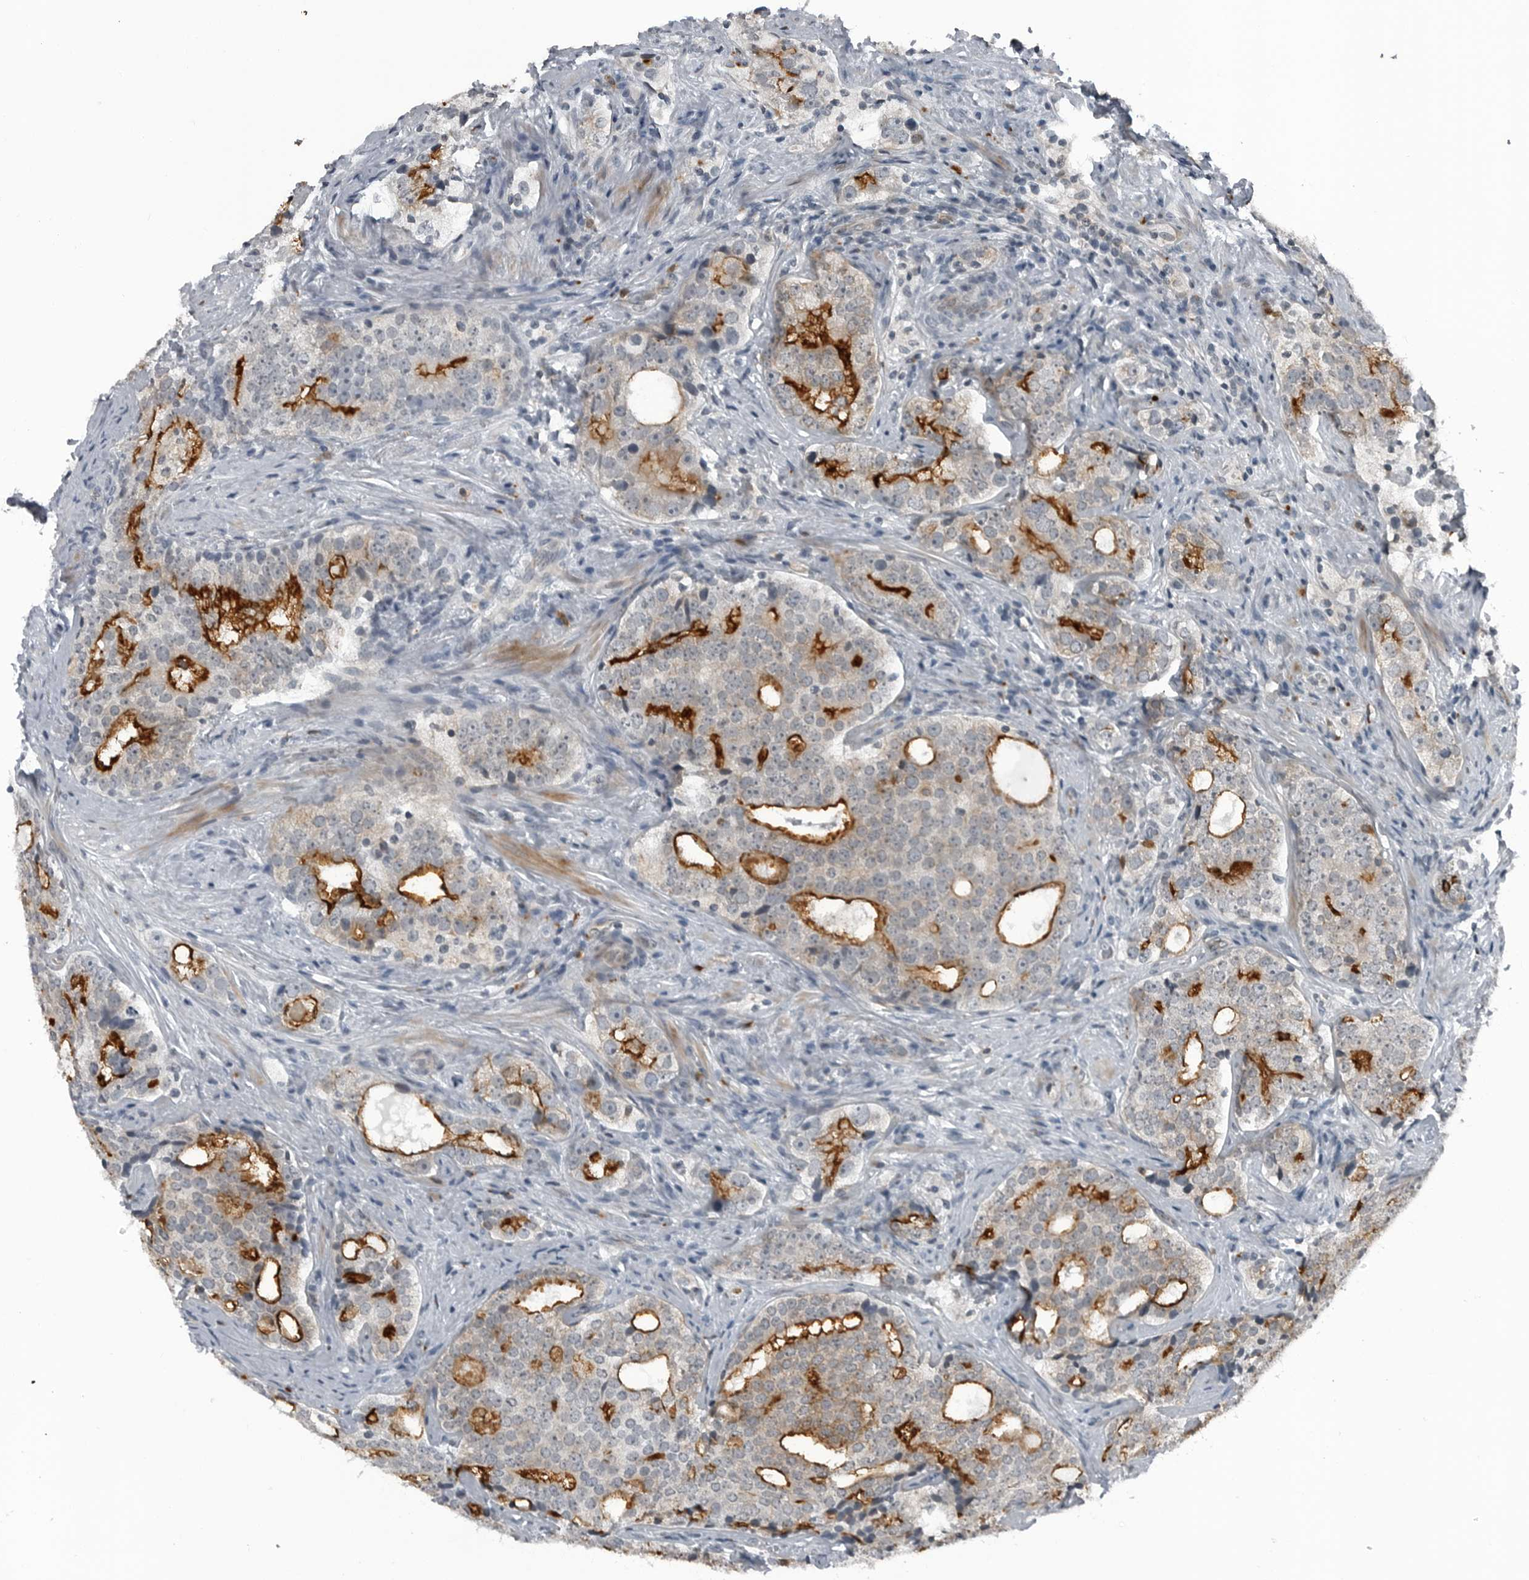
{"staining": {"intensity": "strong", "quantity": "25%-75%", "location": "cytoplasmic/membranous"}, "tissue": "prostate cancer", "cell_type": "Tumor cells", "image_type": "cancer", "snomed": [{"axis": "morphology", "description": "Adenocarcinoma, High grade"}, {"axis": "topography", "description": "Prostate"}], "caption": "Prostate cancer (high-grade adenocarcinoma) was stained to show a protein in brown. There is high levels of strong cytoplasmic/membranous positivity in about 25%-75% of tumor cells.", "gene": "GAK", "patient": {"sex": "male", "age": 56}}